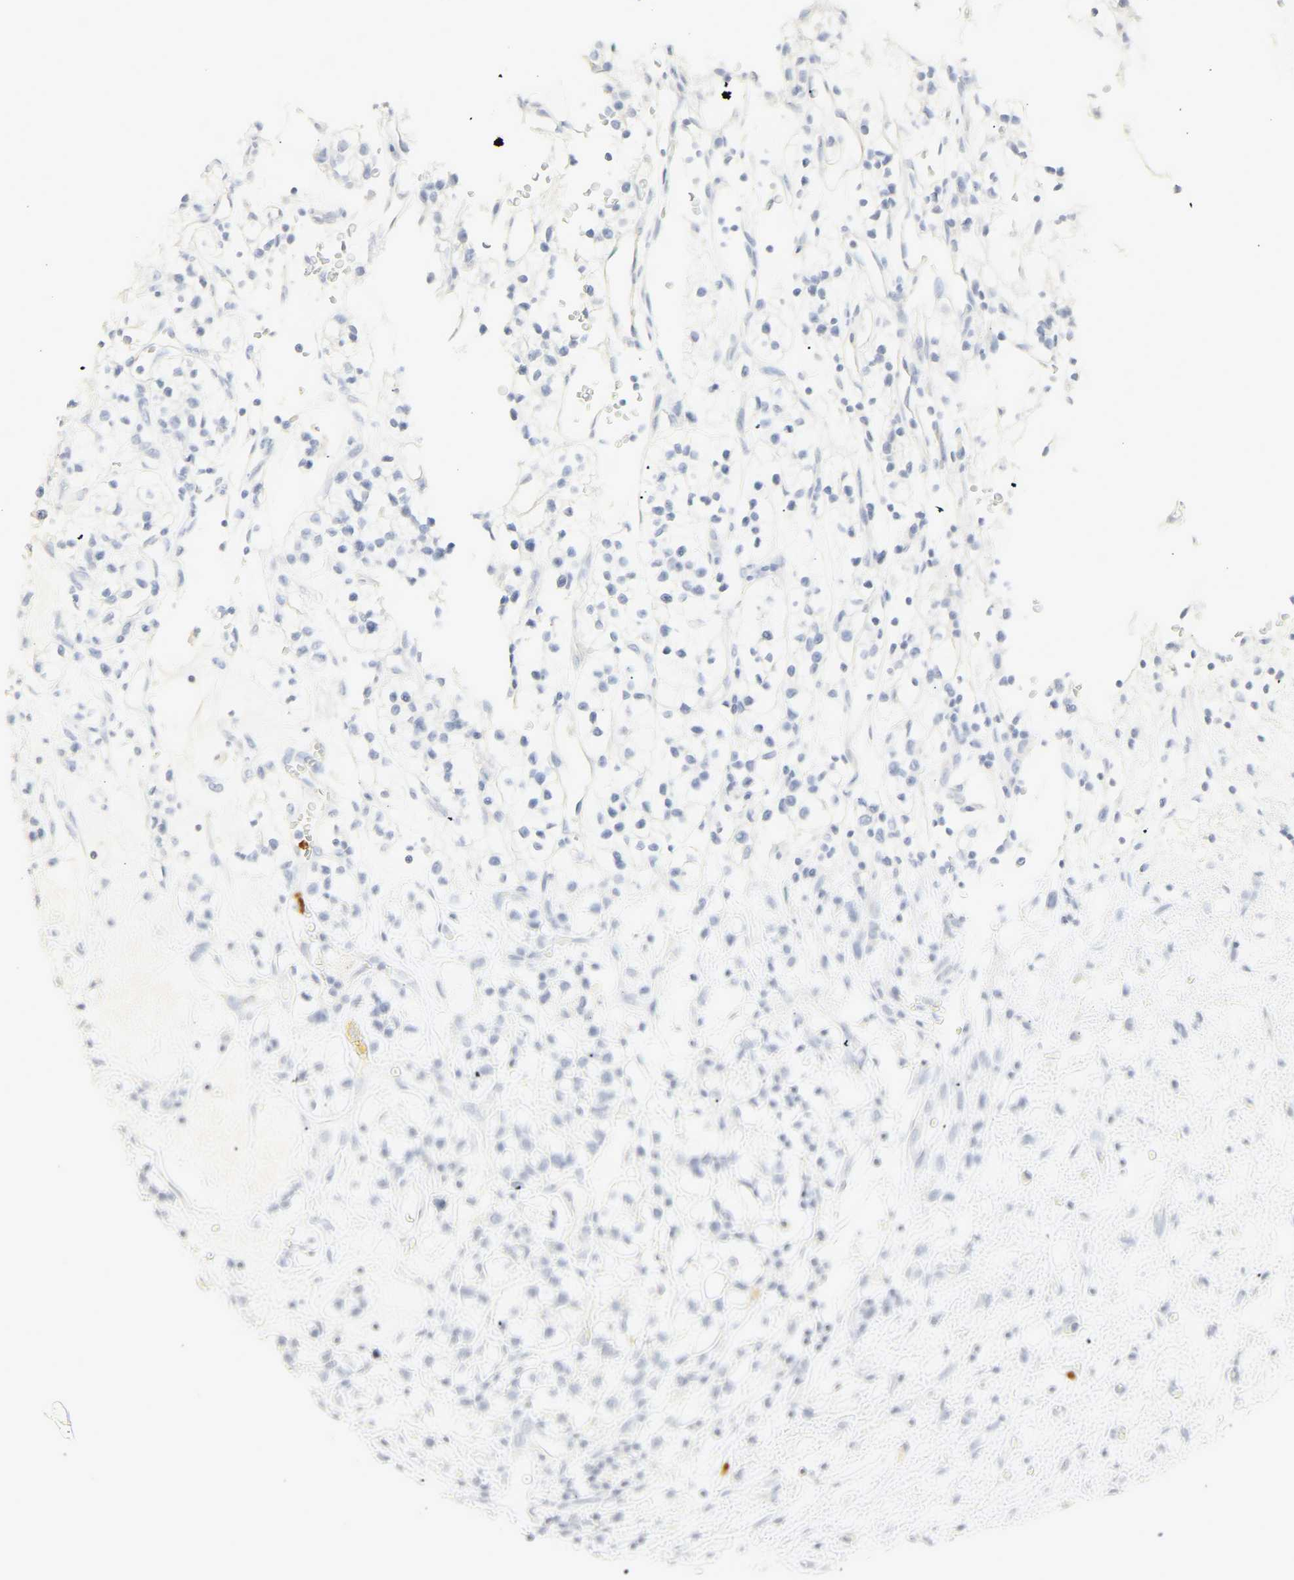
{"staining": {"intensity": "negative", "quantity": "none", "location": "none"}, "tissue": "renal cancer", "cell_type": "Tumor cells", "image_type": "cancer", "snomed": [{"axis": "morphology", "description": "Adenocarcinoma, NOS"}, {"axis": "topography", "description": "Kidney"}], "caption": "The histopathology image demonstrates no significant expression in tumor cells of adenocarcinoma (renal).", "gene": "CEACAM5", "patient": {"sex": "female", "age": 57}}